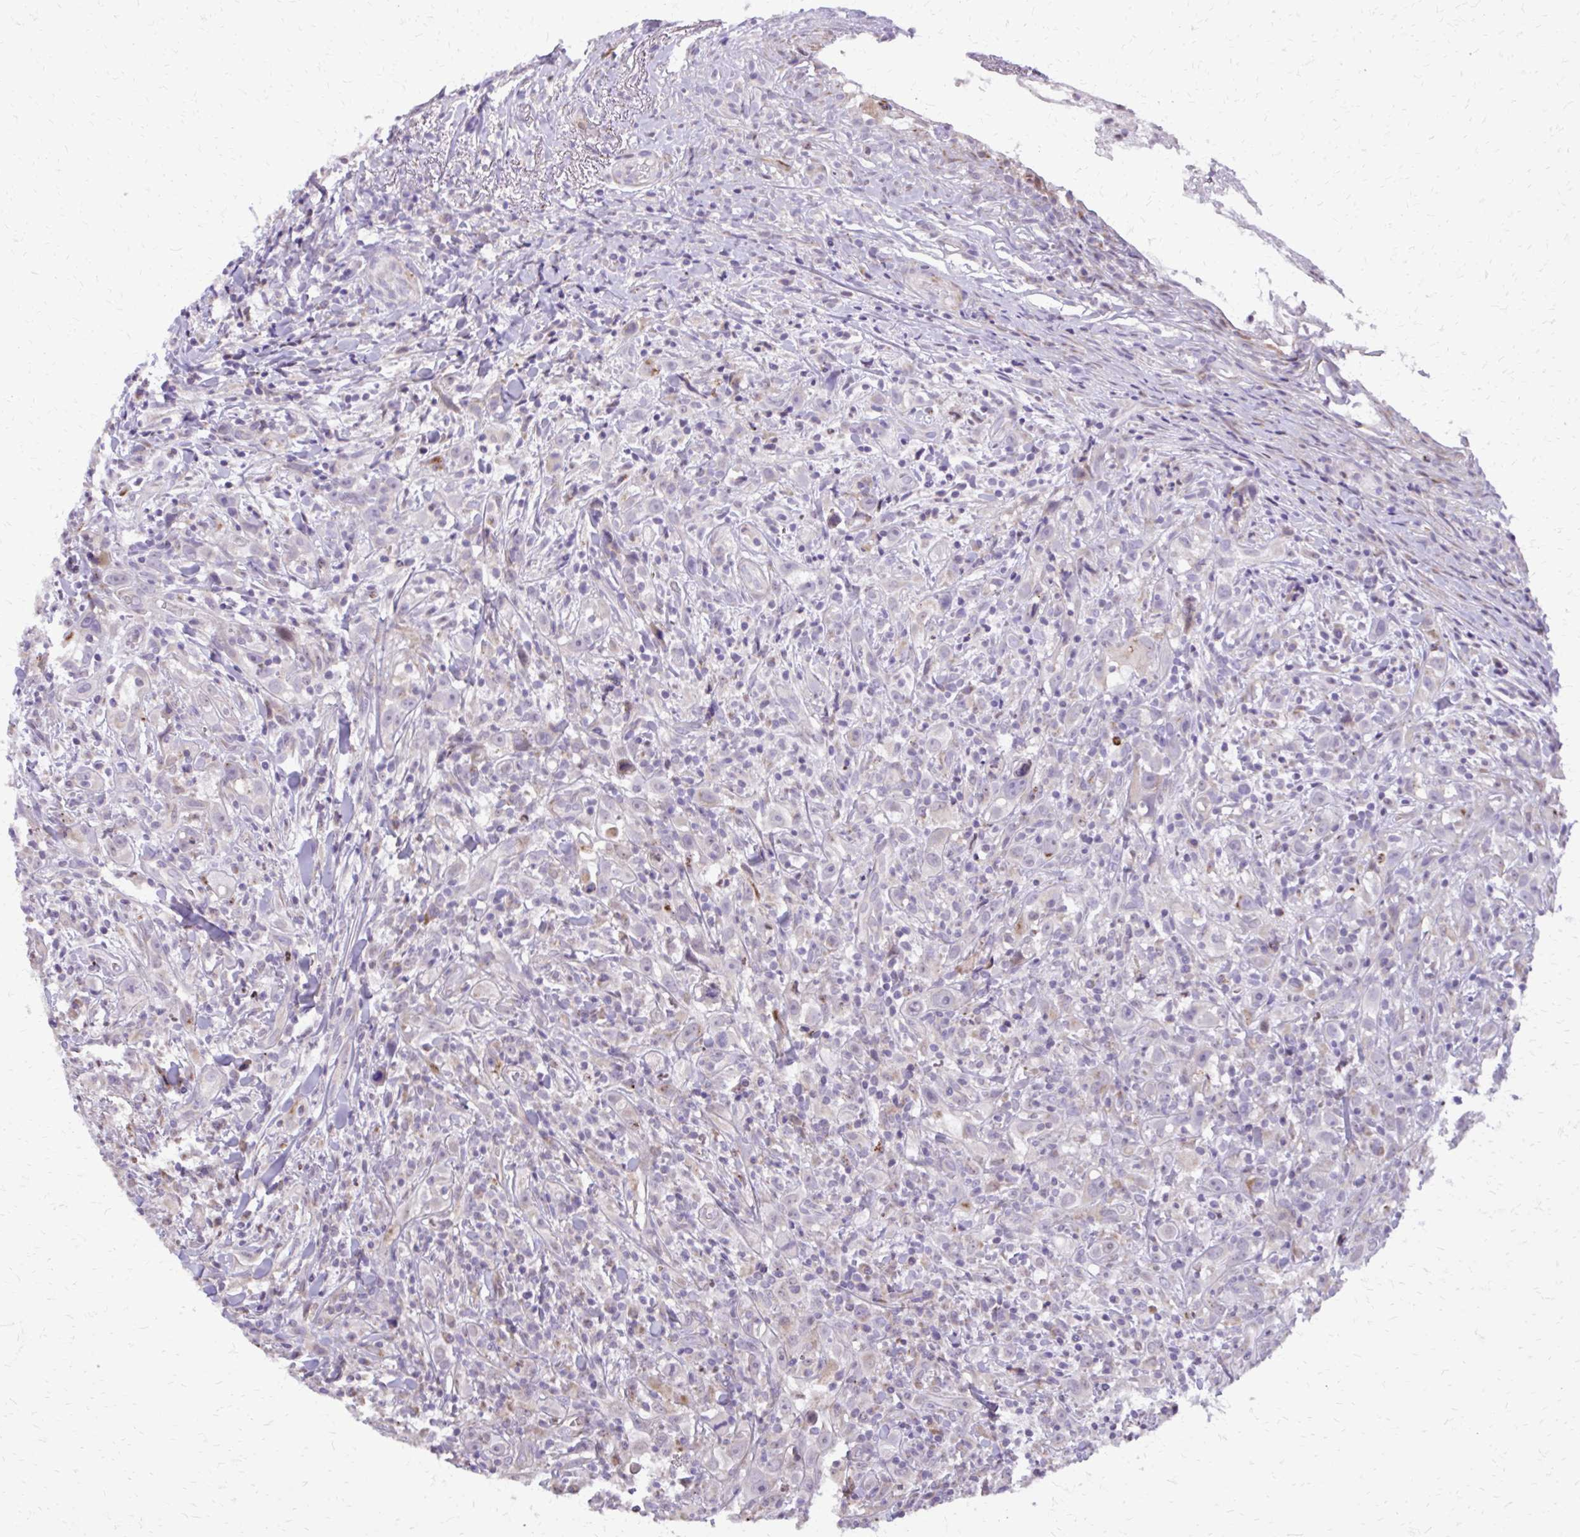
{"staining": {"intensity": "weak", "quantity": "<25%", "location": "cytoplasmic/membranous"}, "tissue": "head and neck cancer", "cell_type": "Tumor cells", "image_type": "cancer", "snomed": [{"axis": "morphology", "description": "Squamous cell carcinoma, NOS"}, {"axis": "topography", "description": "Head-Neck"}], "caption": "The histopathology image demonstrates no staining of tumor cells in head and neck cancer. (DAB (3,3'-diaminobenzidine) IHC, high magnification).", "gene": "ABCC3", "patient": {"sex": "female", "age": 95}}